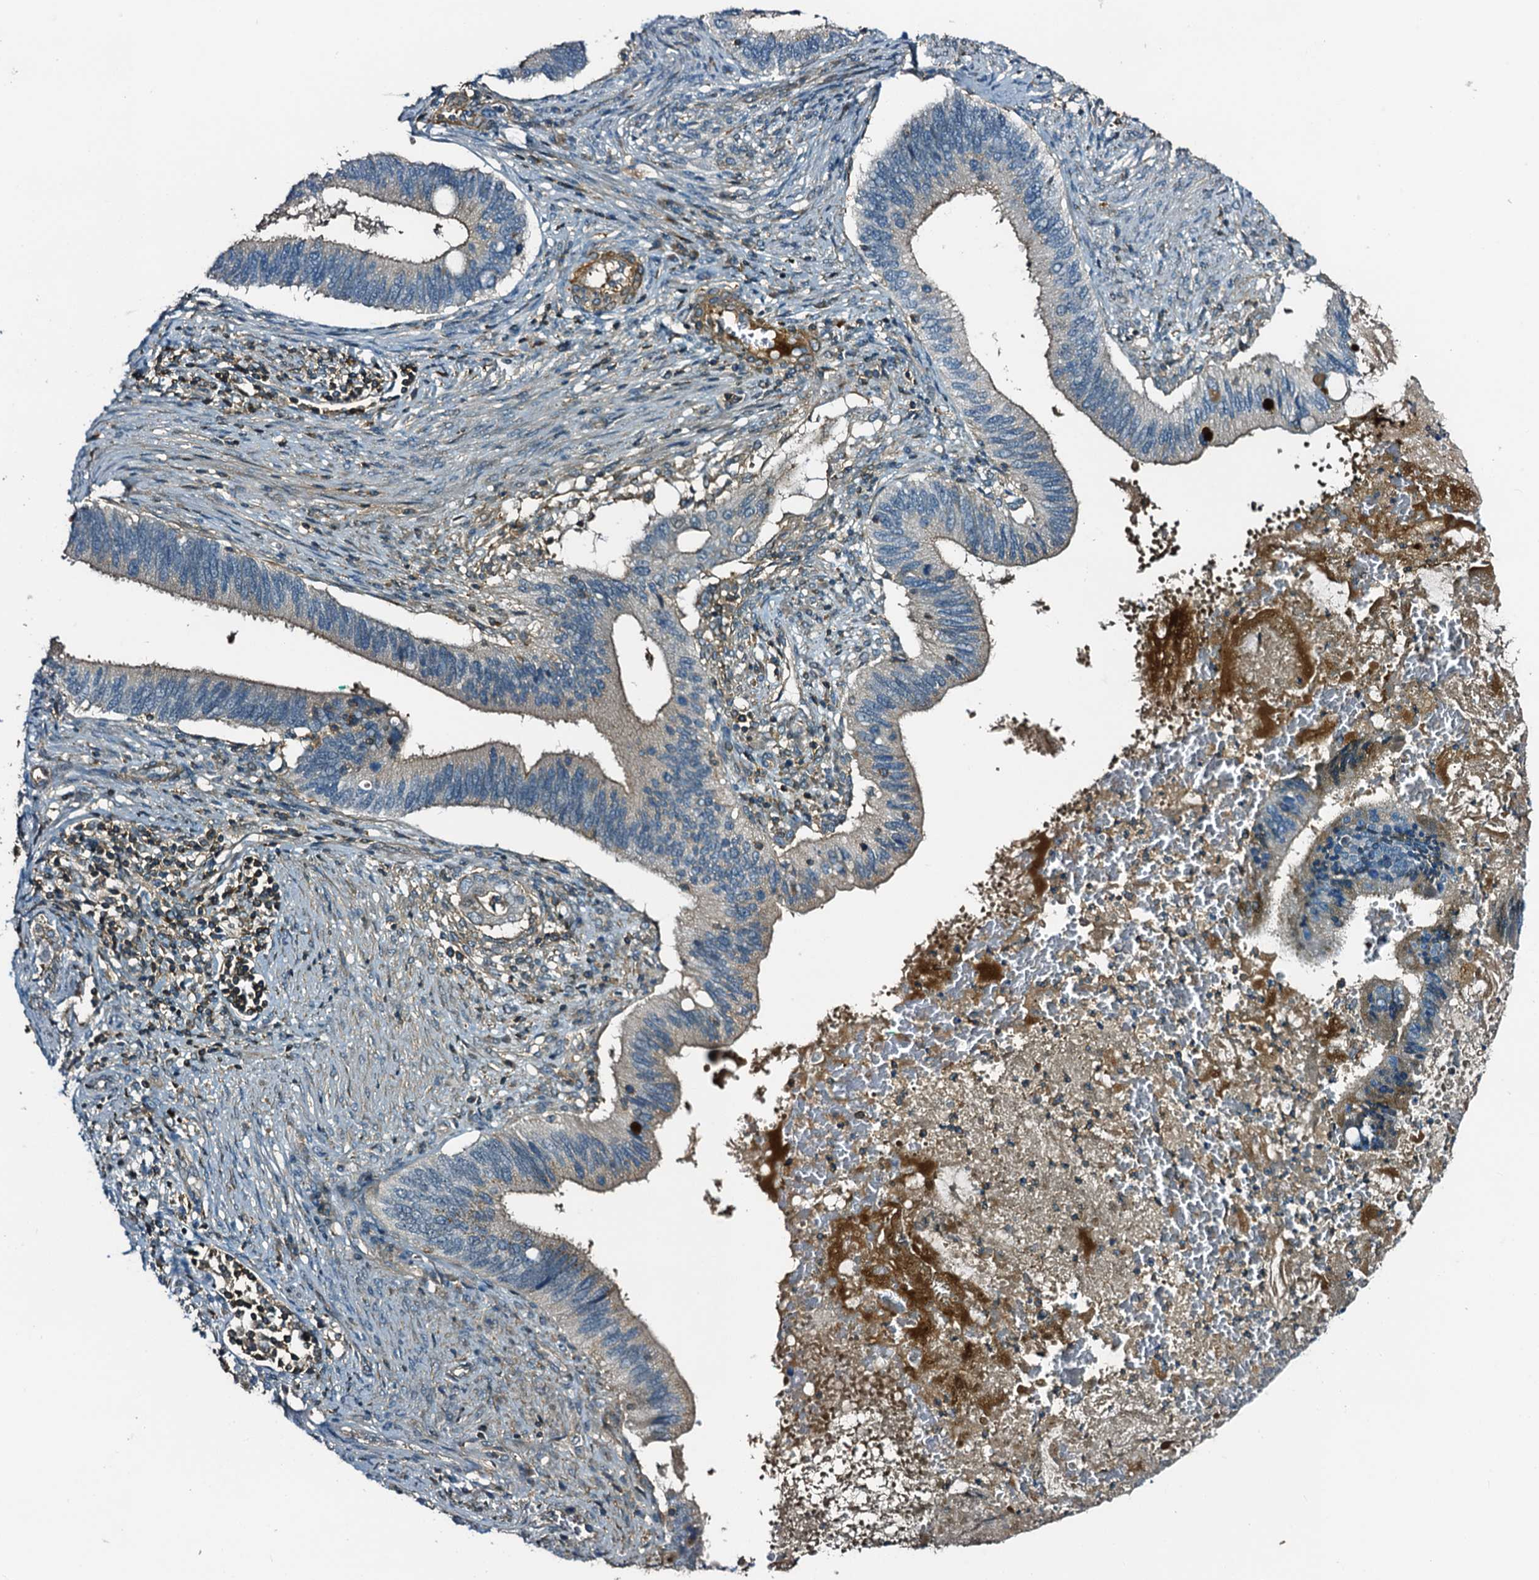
{"staining": {"intensity": "weak", "quantity": "25%-75%", "location": "cytoplasmic/membranous"}, "tissue": "cervical cancer", "cell_type": "Tumor cells", "image_type": "cancer", "snomed": [{"axis": "morphology", "description": "Adenocarcinoma, NOS"}, {"axis": "topography", "description": "Cervix"}], "caption": "About 25%-75% of tumor cells in human cervical cancer reveal weak cytoplasmic/membranous protein positivity as visualized by brown immunohistochemical staining.", "gene": "DUOXA1", "patient": {"sex": "female", "age": 42}}